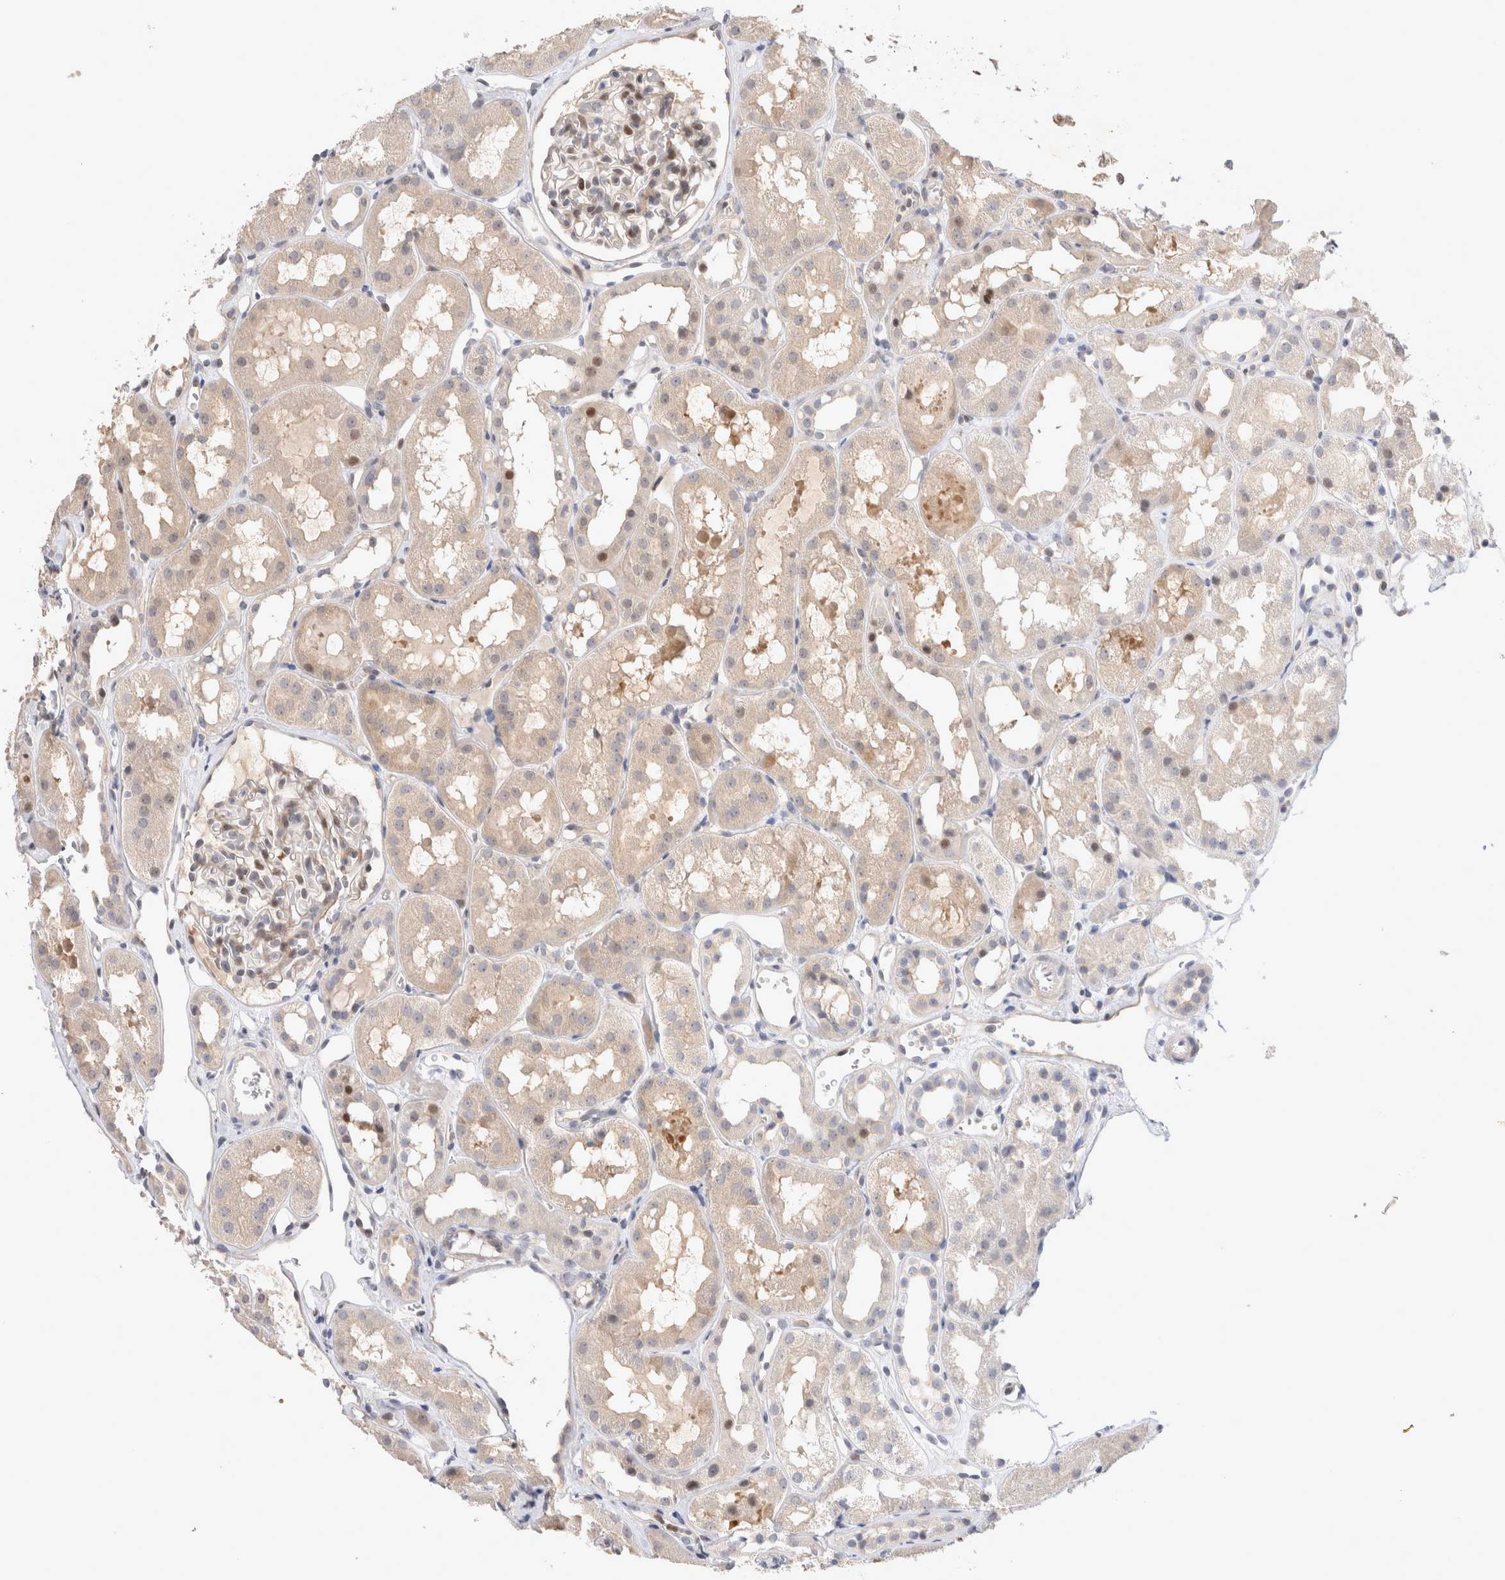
{"staining": {"intensity": "strong", "quantity": "25%-75%", "location": "nuclear"}, "tissue": "kidney", "cell_type": "Cells in glomeruli", "image_type": "normal", "snomed": [{"axis": "morphology", "description": "Normal tissue, NOS"}, {"axis": "topography", "description": "Kidney"}], "caption": "An image of human kidney stained for a protein displays strong nuclear brown staining in cells in glomeruli.", "gene": "TCF4", "patient": {"sex": "male", "age": 16}}